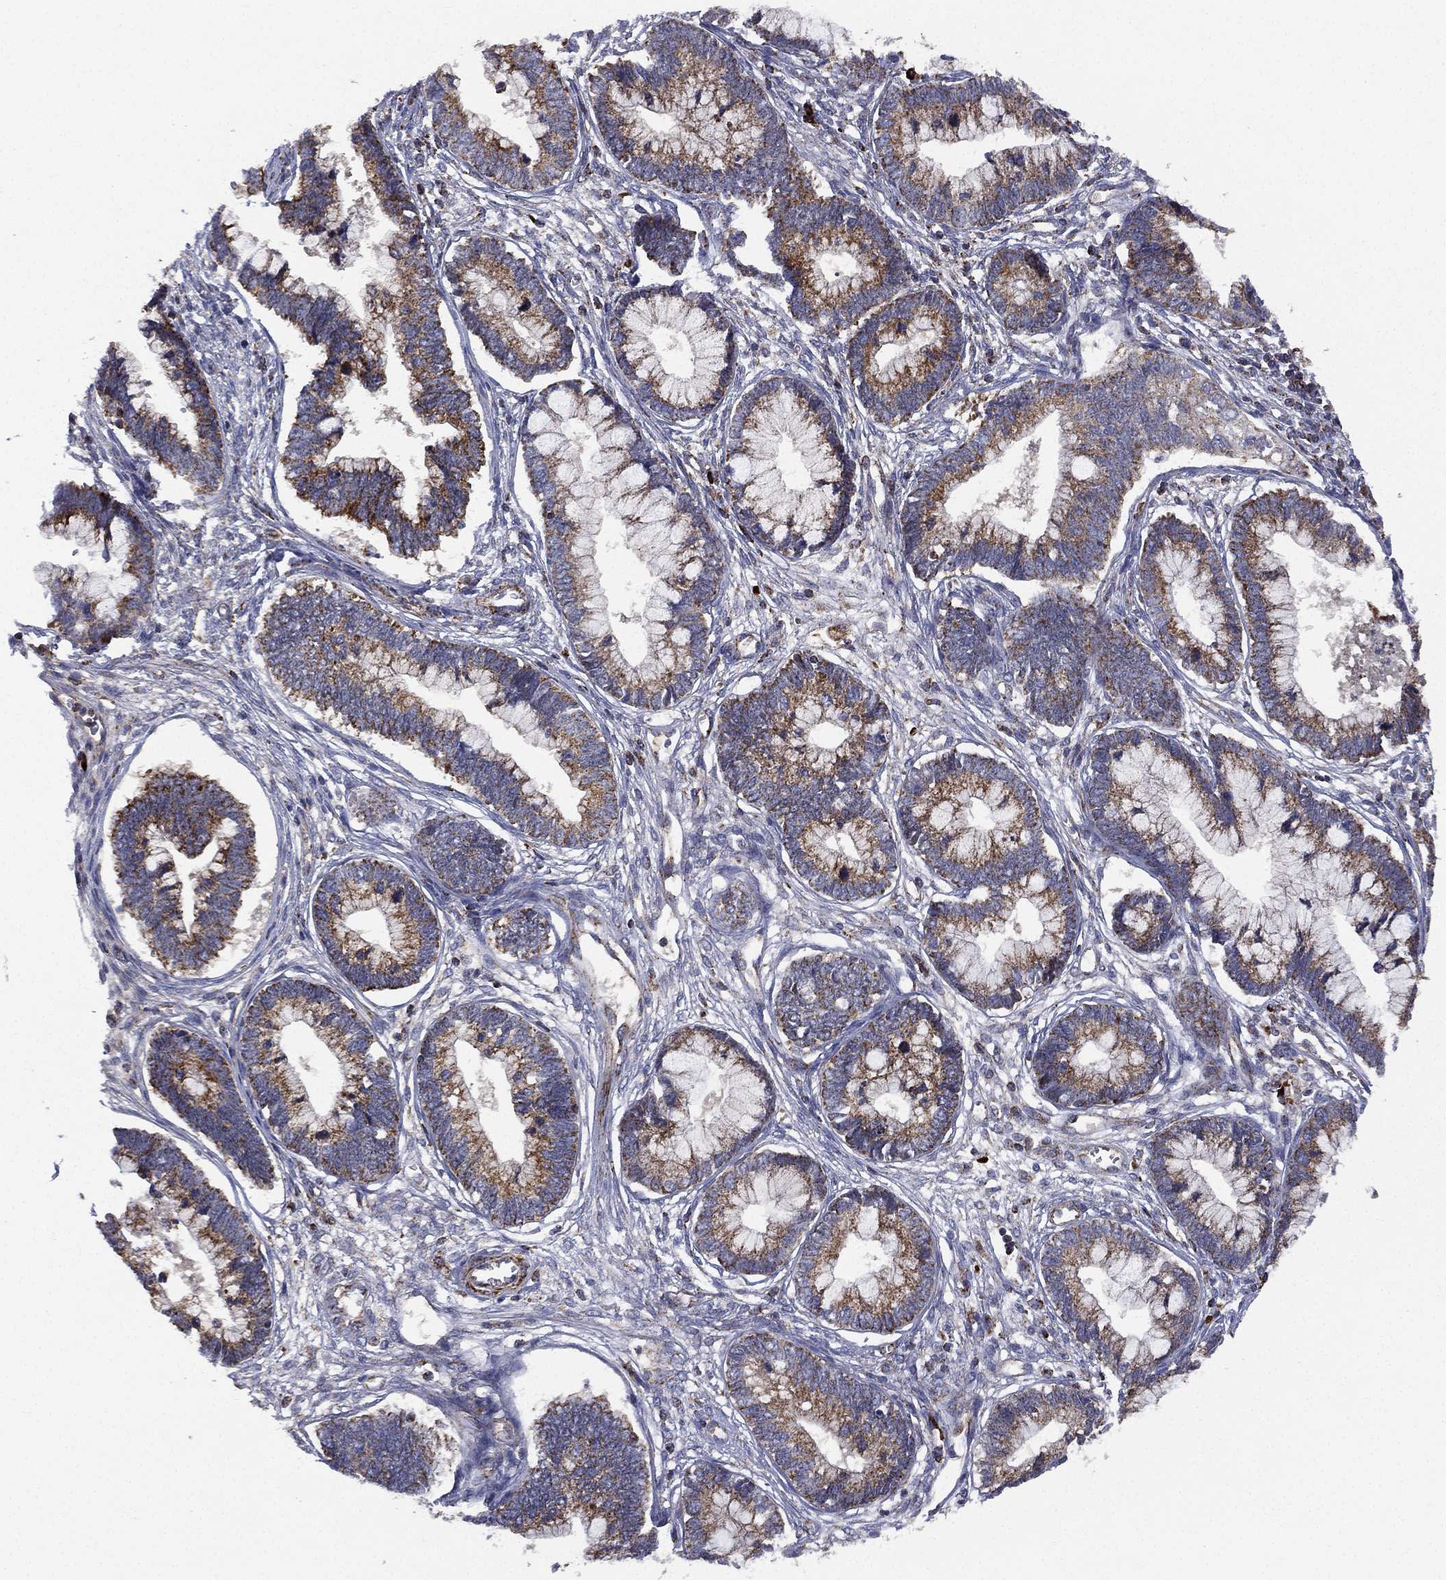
{"staining": {"intensity": "moderate", "quantity": "25%-75%", "location": "cytoplasmic/membranous"}, "tissue": "cervical cancer", "cell_type": "Tumor cells", "image_type": "cancer", "snomed": [{"axis": "morphology", "description": "Adenocarcinoma, NOS"}, {"axis": "topography", "description": "Cervix"}], "caption": "An image showing moderate cytoplasmic/membranous expression in approximately 25%-75% of tumor cells in cervical cancer (adenocarcinoma), as visualized by brown immunohistochemical staining.", "gene": "PPP2R5A", "patient": {"sex": "female", "age": 44}}